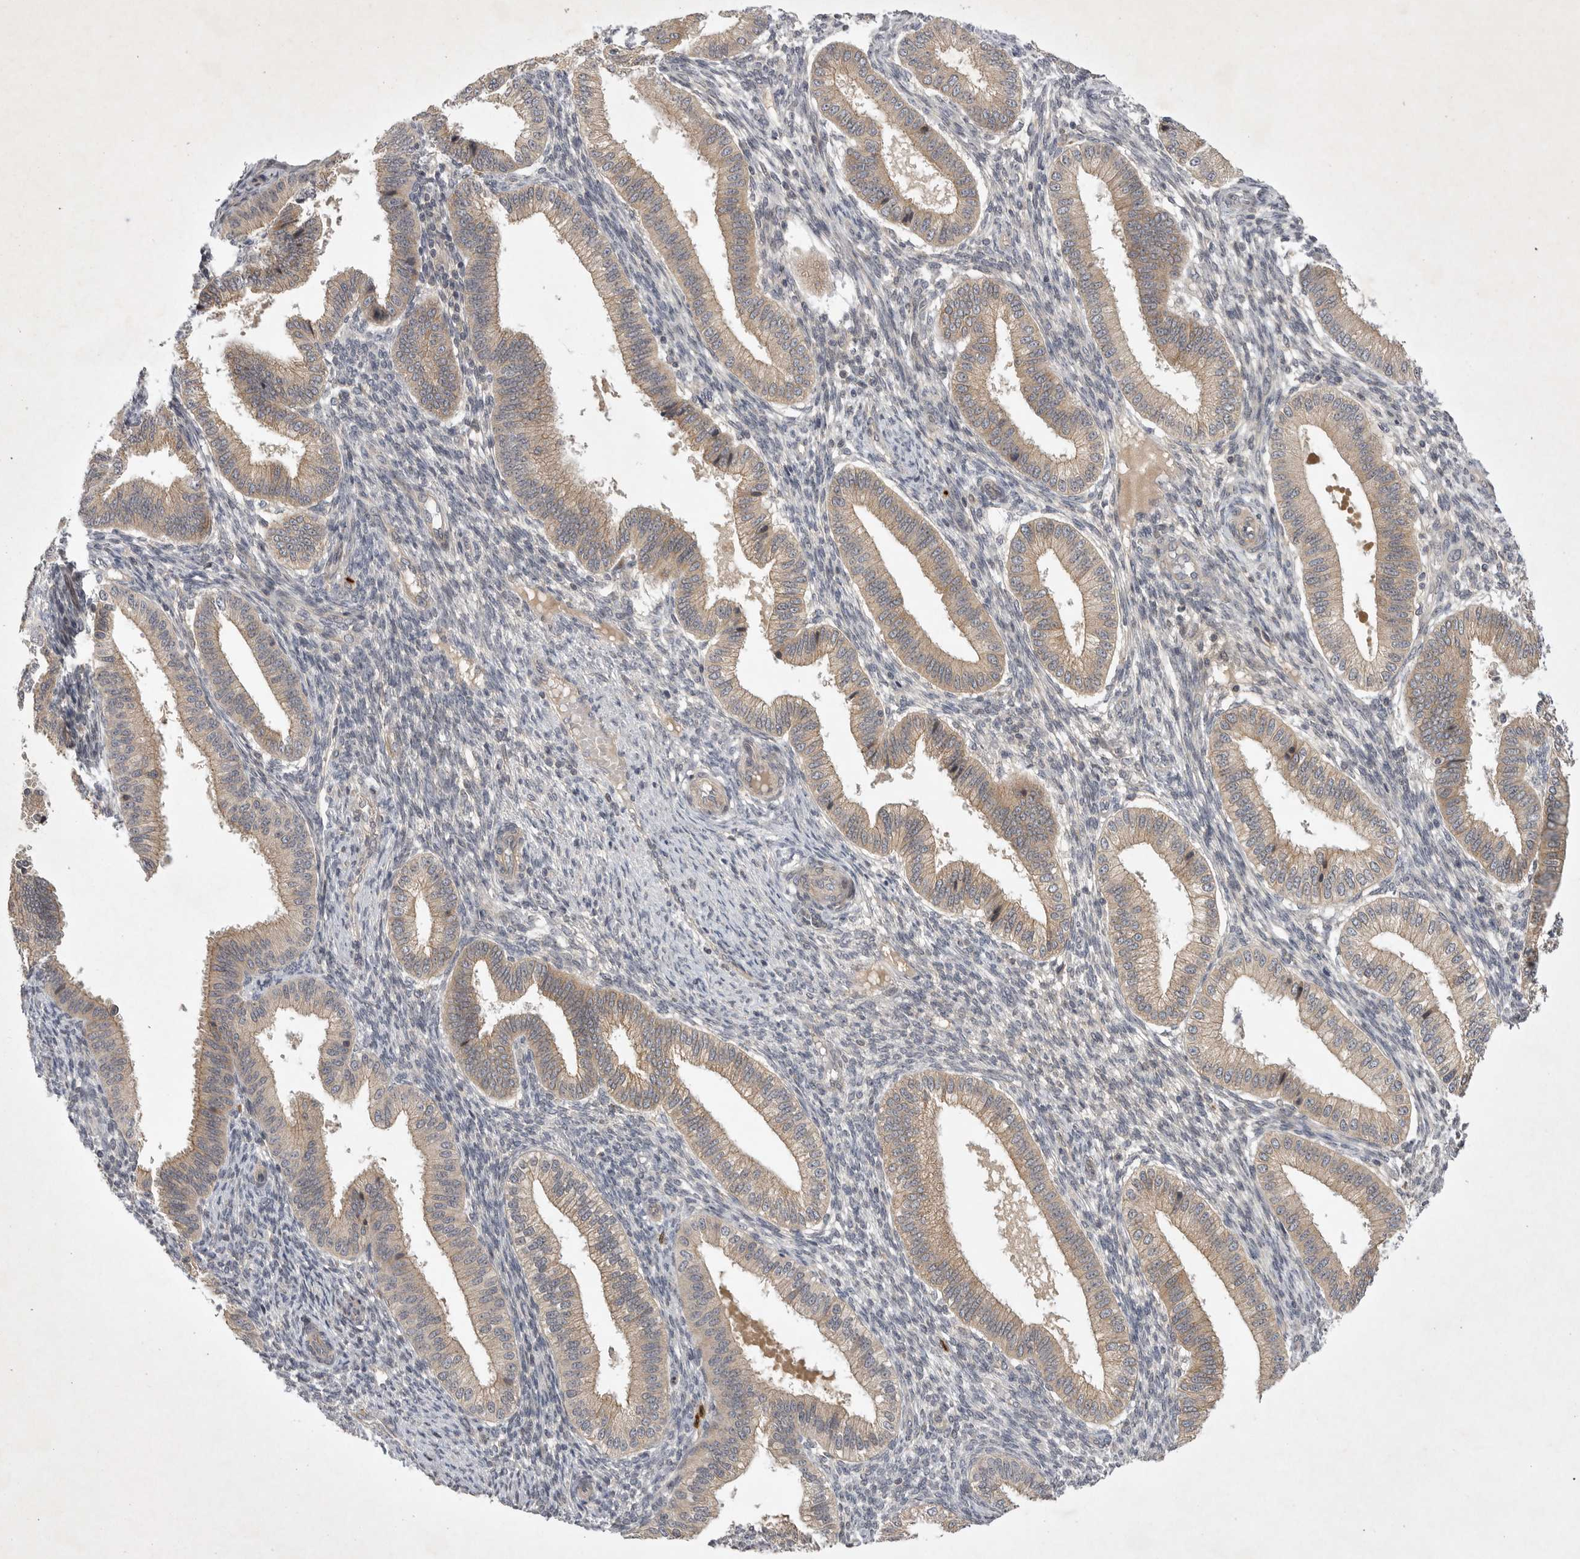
{"staining": {"intensity": "negative", "quantity": "none", "location": "none"}, "tissue": "endometrium", "cell_type": "Cells in endometrial stroma", "image_type": "normal", "snomed": [{"axis": "morphology", "description": "Normal tissue, NOS"}, {"axis": "topography", "description": "Endometrium"}], "caption": "DAB immunohistochemical staining of benign human endometrium demonstrates no significant expression in cells in endometrial stroma.", "gene": "UBE3D", "patient": {"sex": "female", "age": 39}}